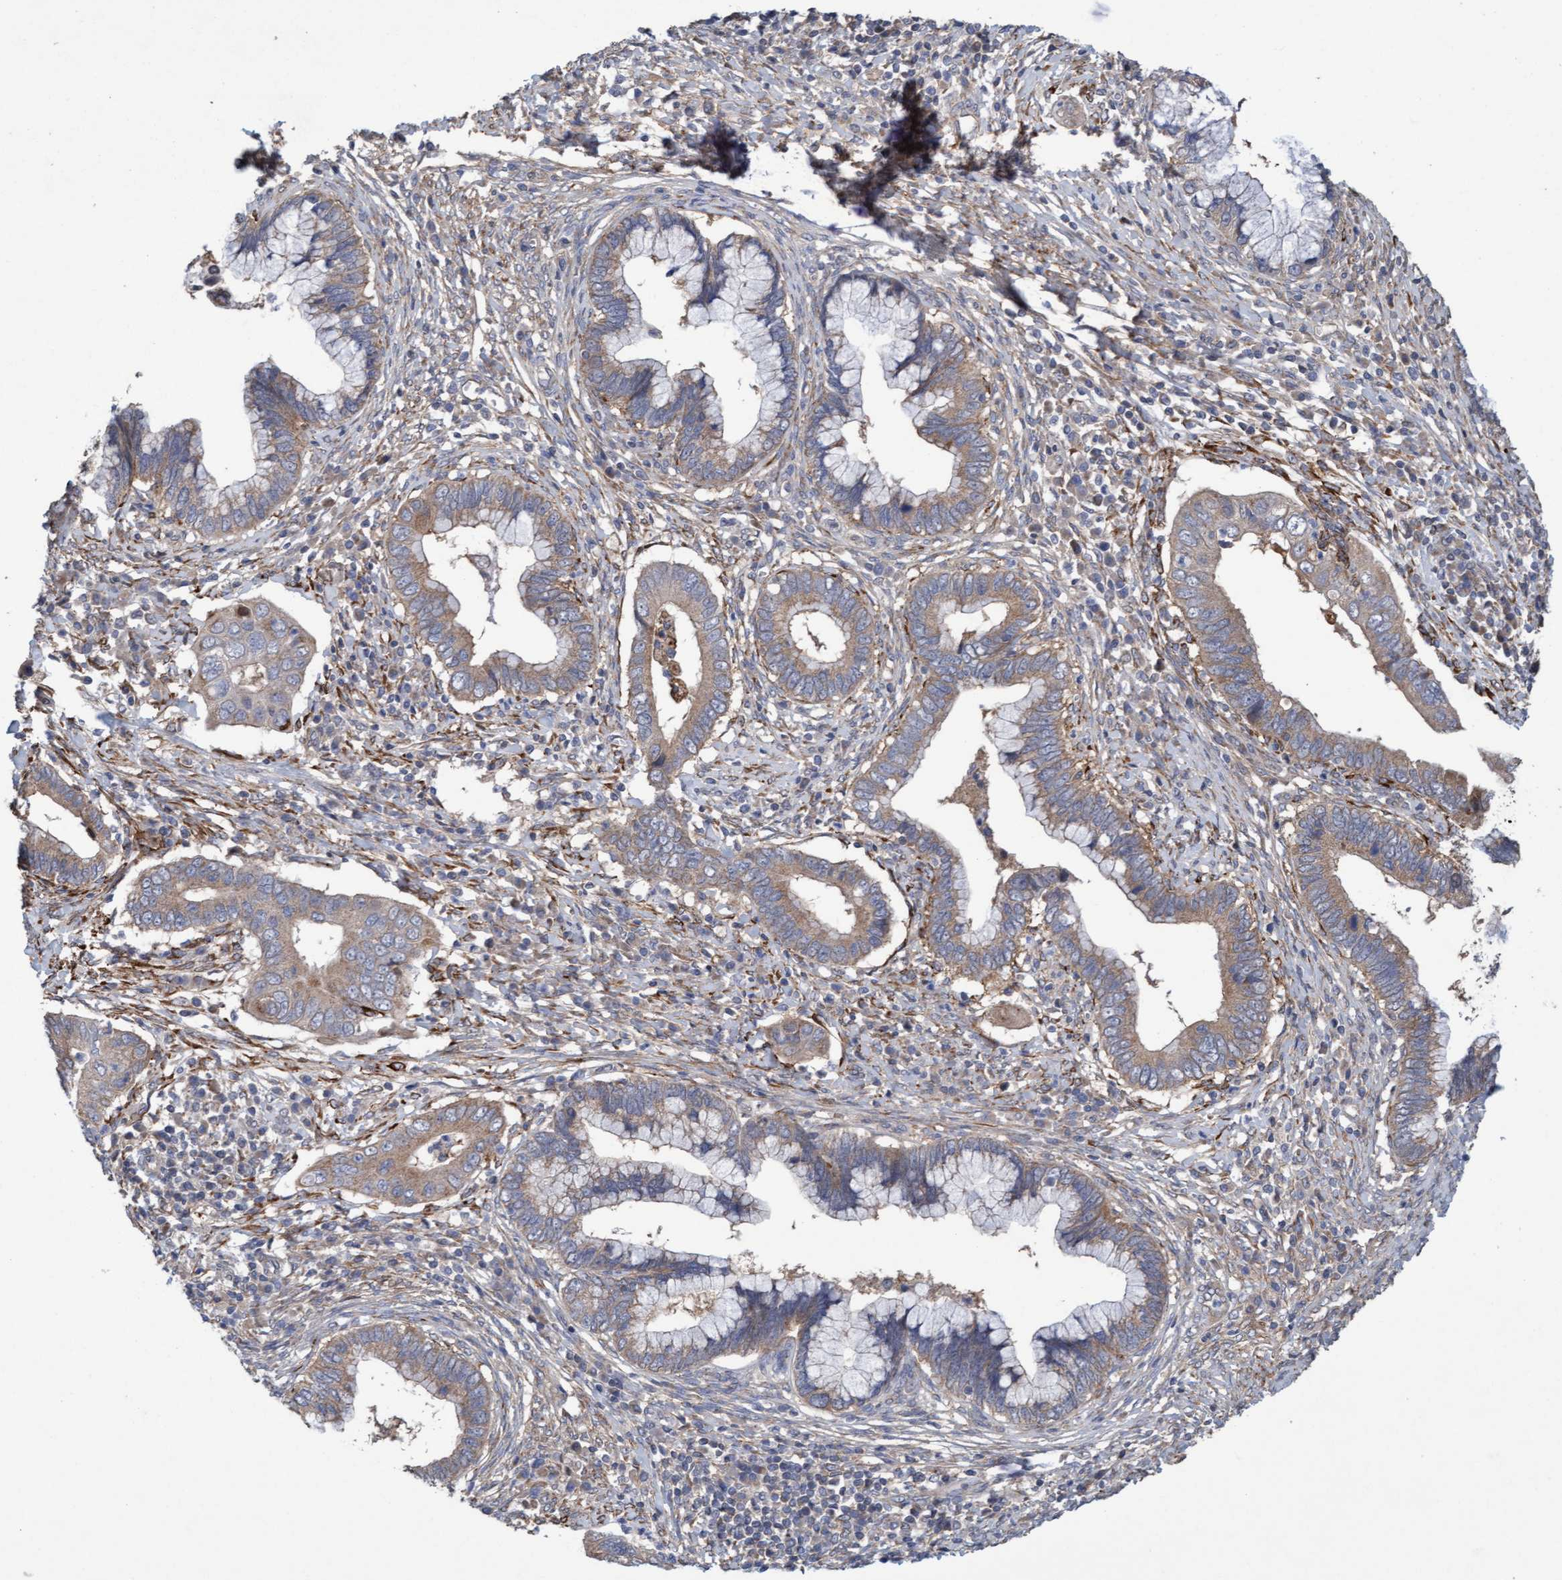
{"staining": {"intensity": "weak", "quantity": ">75%", "location": "cytoplasmic/membranous"}, "tissue": "cervical cancer", "cell_type": "Tumor cells", "image_type": "cancer", "snomed": [{"axis": "morphology", "description": "Adenocarcinoma, NOS"}, {"axis": "topography", "description": "Cervix"}], "caption": "Immunohistochemical staining of human cervical cancer reveals low levels of weak cytoplasmic/membranous staining in approximately >75% of tumor cells. (brown staining indicates protein expression, while blue staining denotes nuclei).", "gene": "DDHD2", "patient": {"sex": "female", "age": 44}}